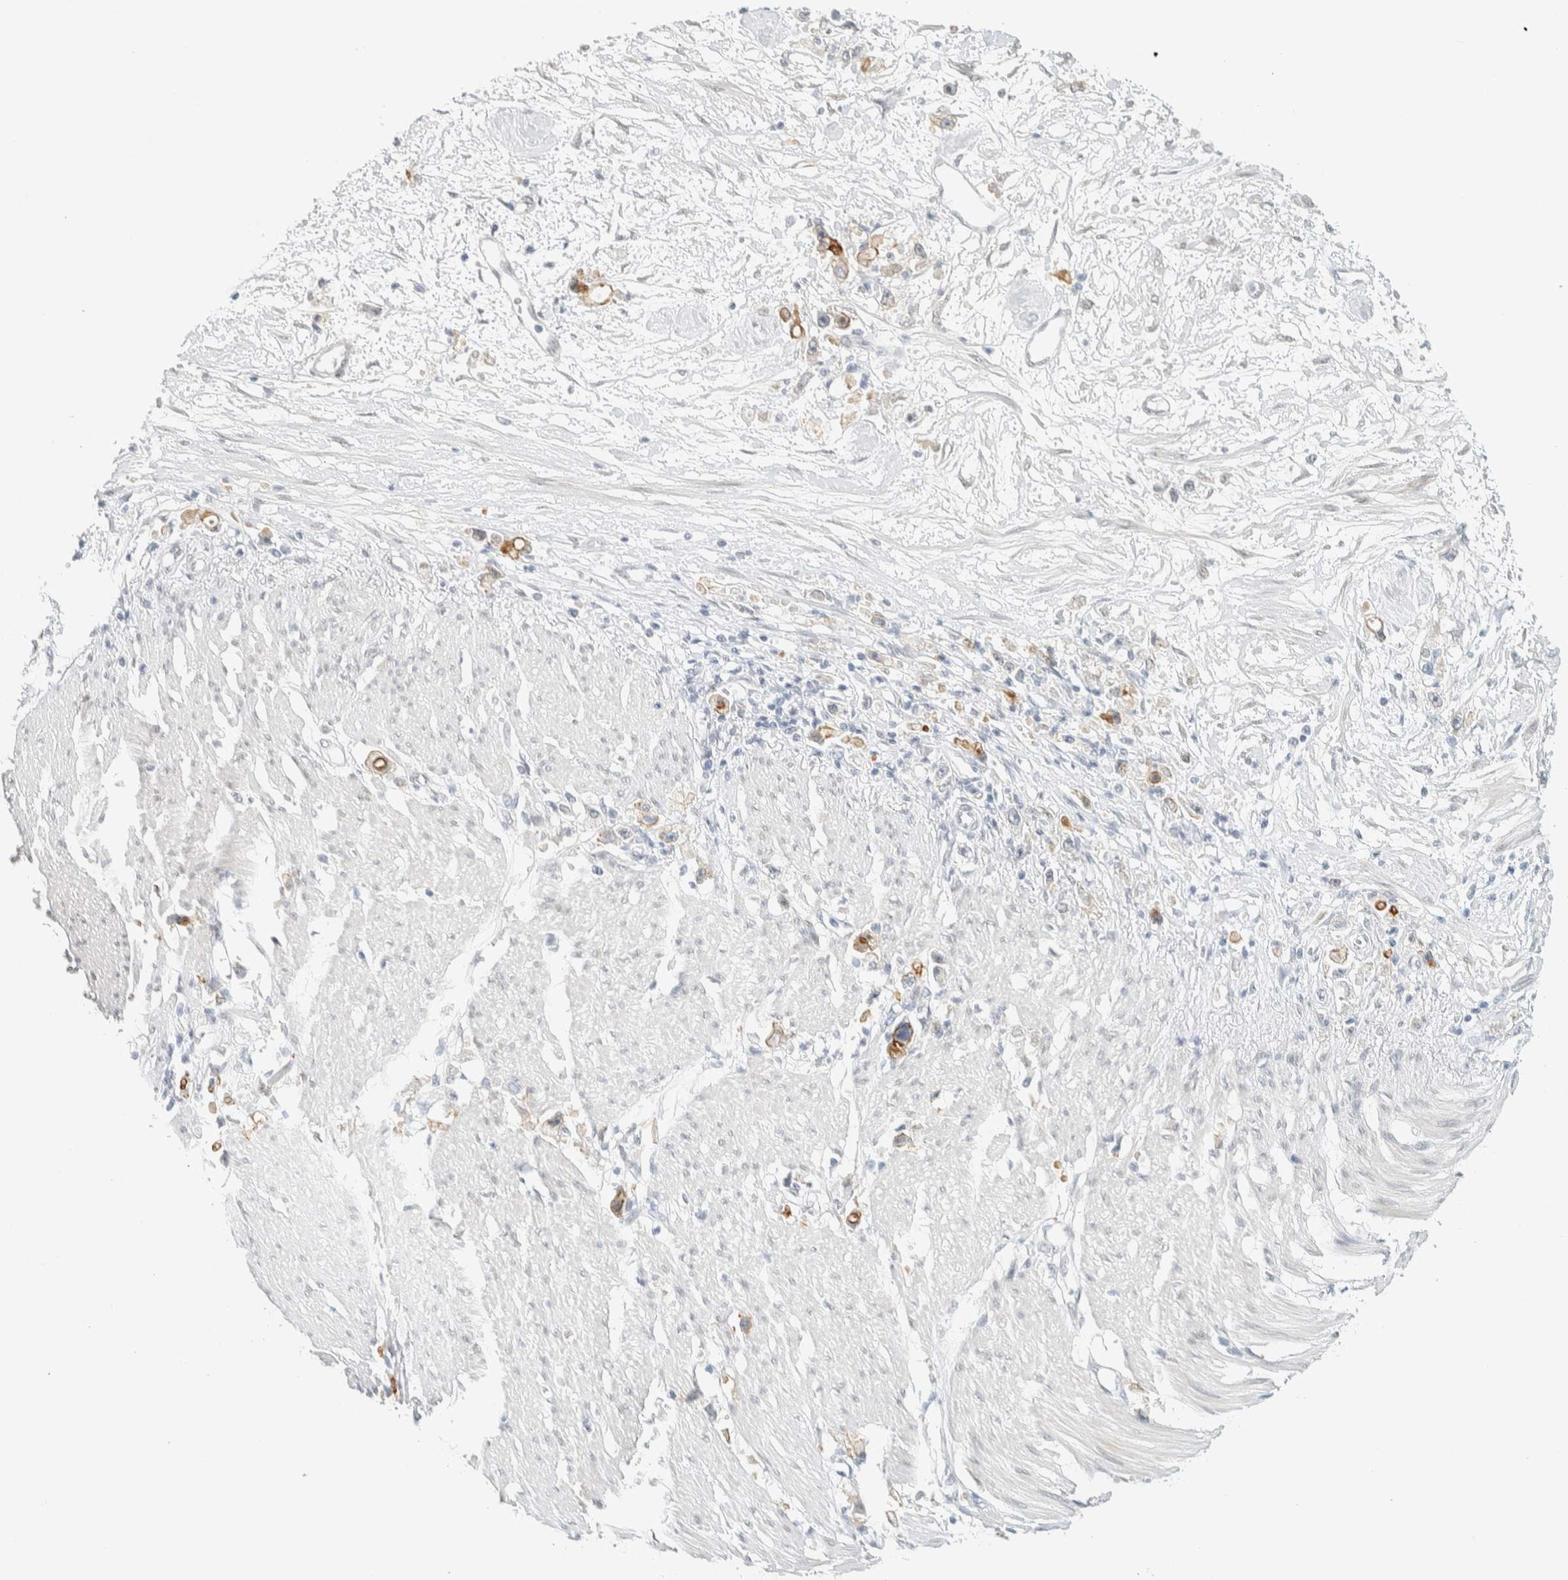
{"staining": {"intensity": "weak", "quantity": "<25%", "location": "cytoplasmic/membranous"}, "tissue": "stomach cancer", "cell_type": "Tumor cells", "image_type": "cancer", "snomed": [{"axis": "morphology", "description": "Adenocarcinoma, NOS"}, {"axis": "topography", "description": "Stomach"}], "caption": "The histopathology image displays no staining of tumor cells in stomach cancer. (DAB IHC with hematoxylin counter stain).", "gene": "C1QTNF12", "patient": {"sex": "female", "age": 59}}